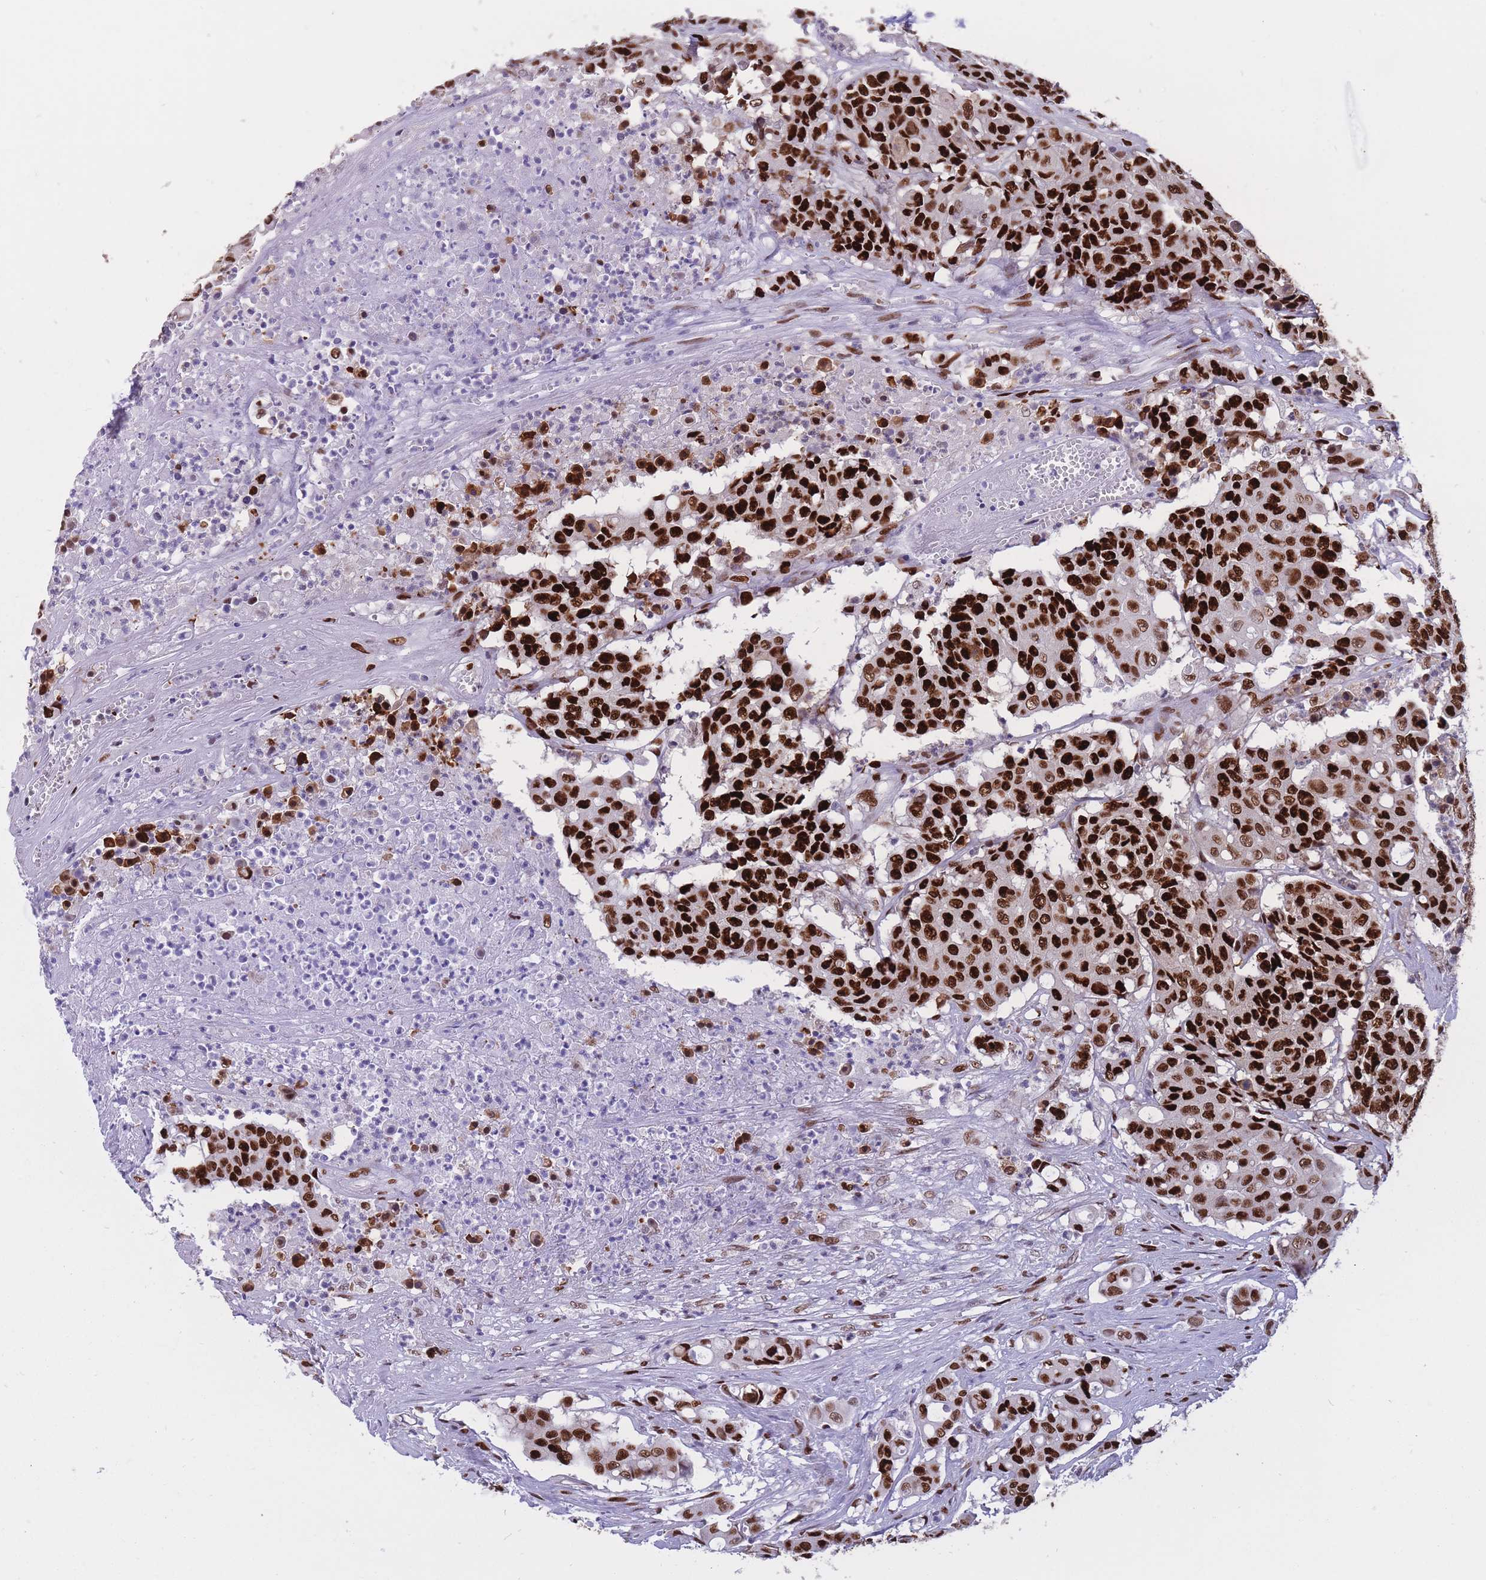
{"staining": {"intensity": "strong", "quantity": ">75%", "location": "nuclear"}, "tissue": "colorectal cancer", "cell_type": "Tumor cells", "image_type": "cancer", "snomed": [{"axis": "morphology", "description": "Adenocarcinoma, NOS"}, {"axis": "topography", "description": "Colon"}], "caption": "A micrograph of colorectal cancer stained for a protein shows strong nuclear brown staining in tumor cells.", "gene": "NASP", "patient": {"sex": "male", "age": 51}}